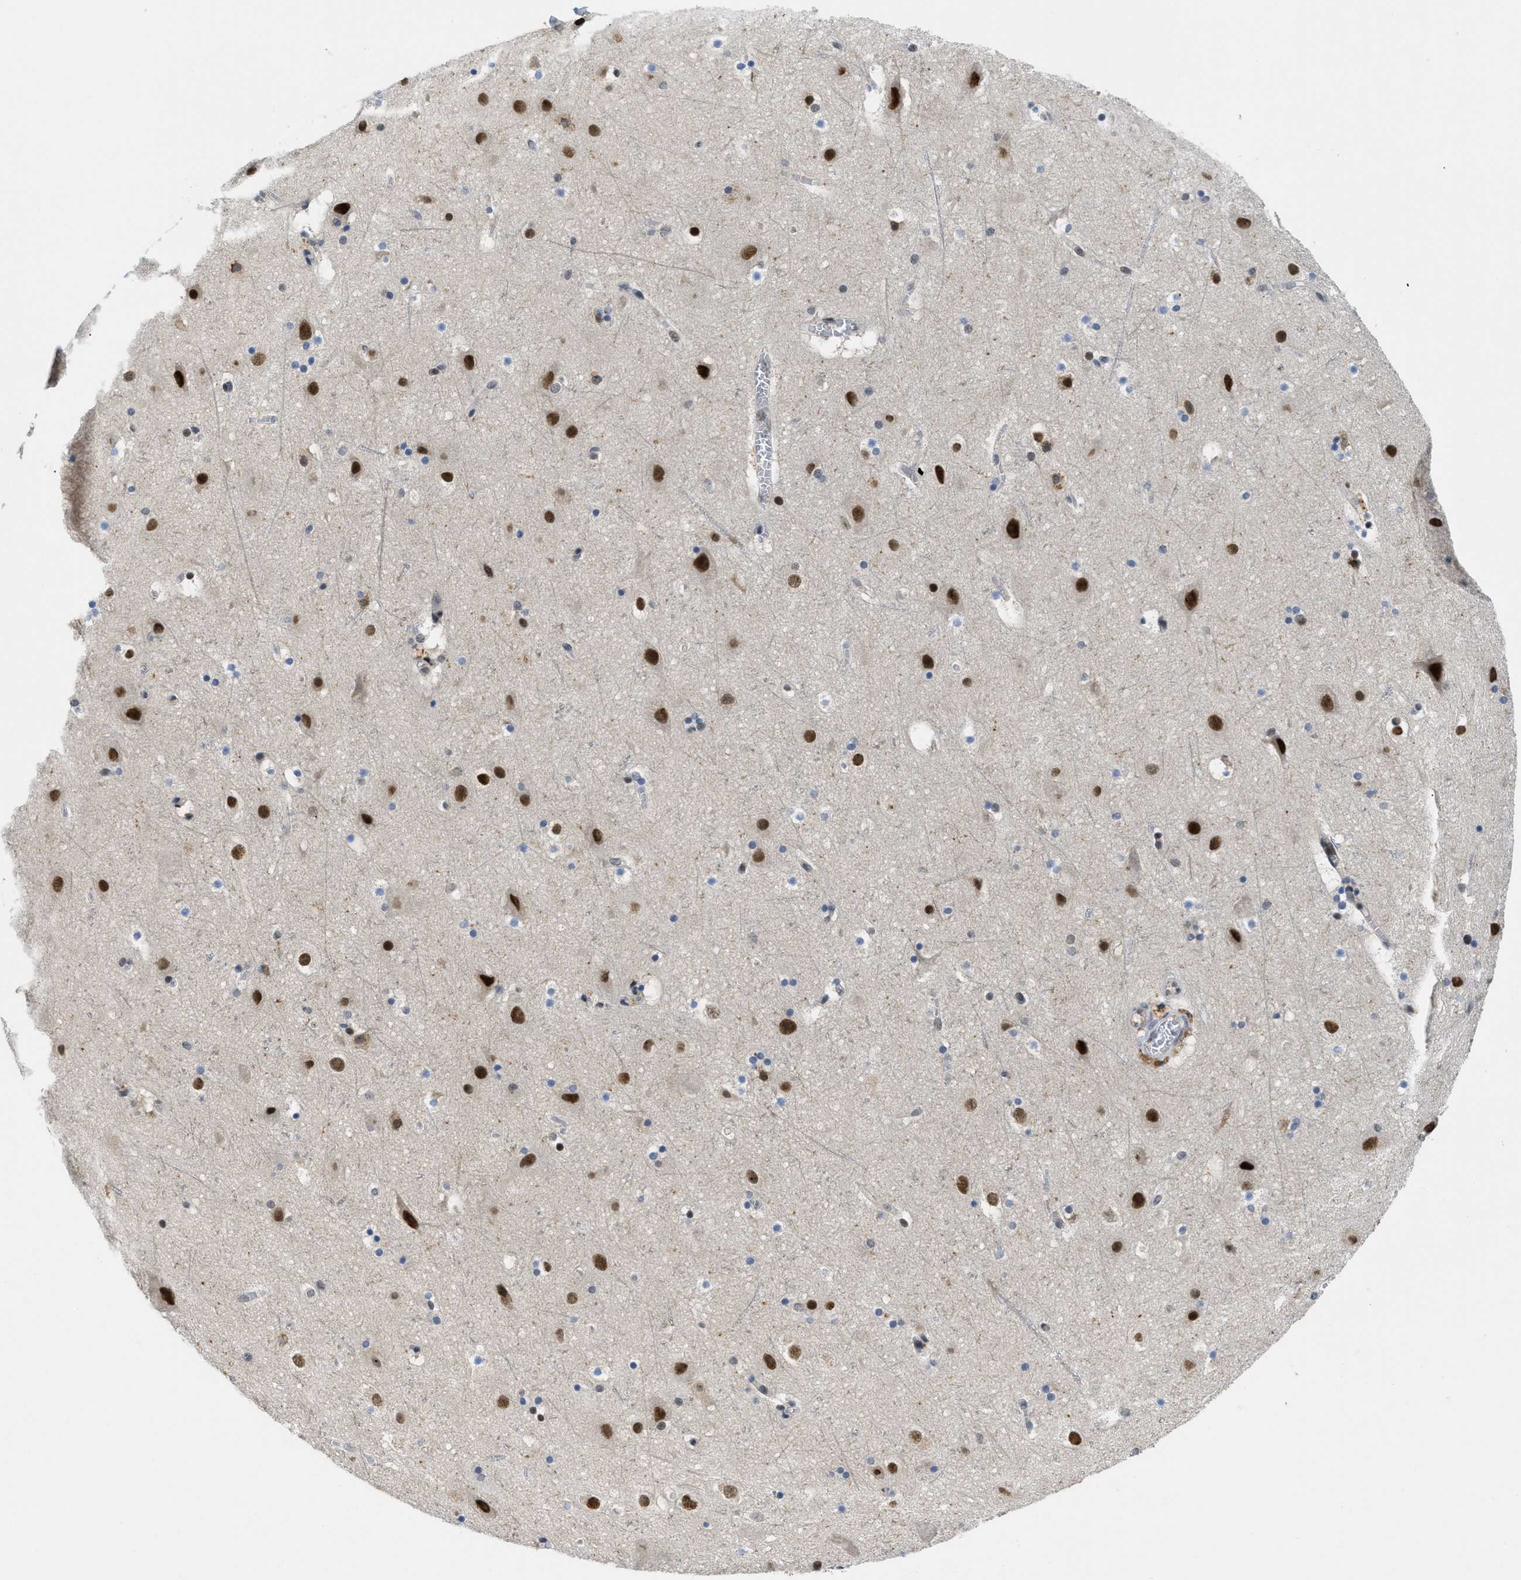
{"staining": {"intensity": "weak", "quantity": "25%-75%", "location": "nuclear"}, "tissue": "cerebral cortex", "cell_type": "Endothelial cells", "image_type": "normal", "snomed": [{"axis": "morphology", "description": "Normal tissue, NOS"}, {"axis": "topography", "description": "Cerebral cortex"}], "caption": "High-magnification brightfield microscopy of unremarkable cerebral cortex stained with DAB (brown) and counterstained with hematoxylin (blue). endothelial cells exhibit weak nuclear positivity is seen in approximately25%-75% of cells.", "gene": "SLC29A2", "patient": {"sex": "male", "age": 45}}